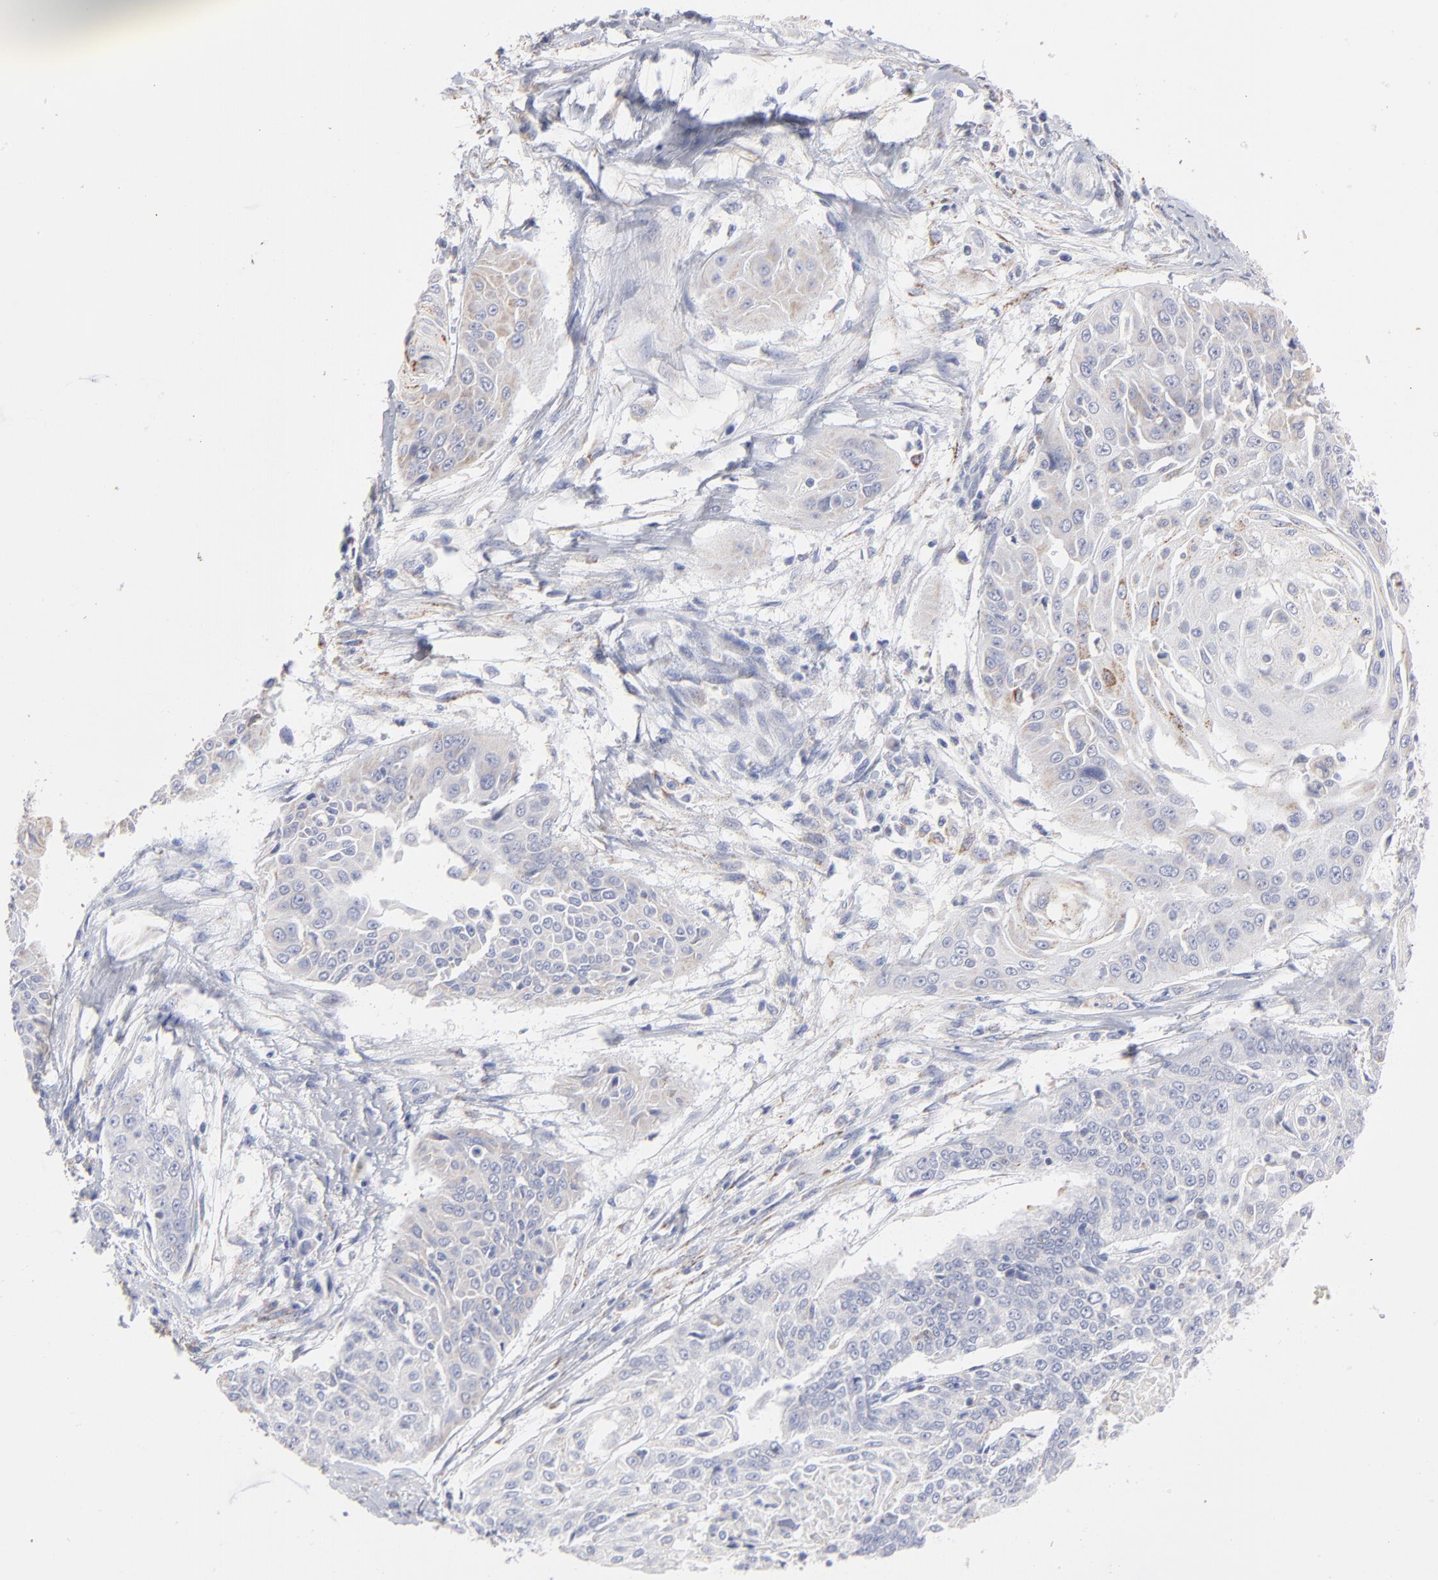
{"staining": {"intensity": "weak", "quantity": "25%-75%", "location": "cytoplasmic/membranous"}, "tissue": "cervical cancer", "cell_type": "Tumor cells", "image_type": "cancer", "snomed": [{"axis": "morphology", "description": "Squamous cell carcinoma, NOS"}, {"axis": "topography", "description": "Cervix"}], "caption": "There is low levels of weak cytoplasmic/membranous positivity in tumor cells of cervical cancer (squamous cell carcinoma), as demonstrated by immunohistochemical staining (brown color).", "gene": "TST", "patient": {"sex": "female", "age": 64}}